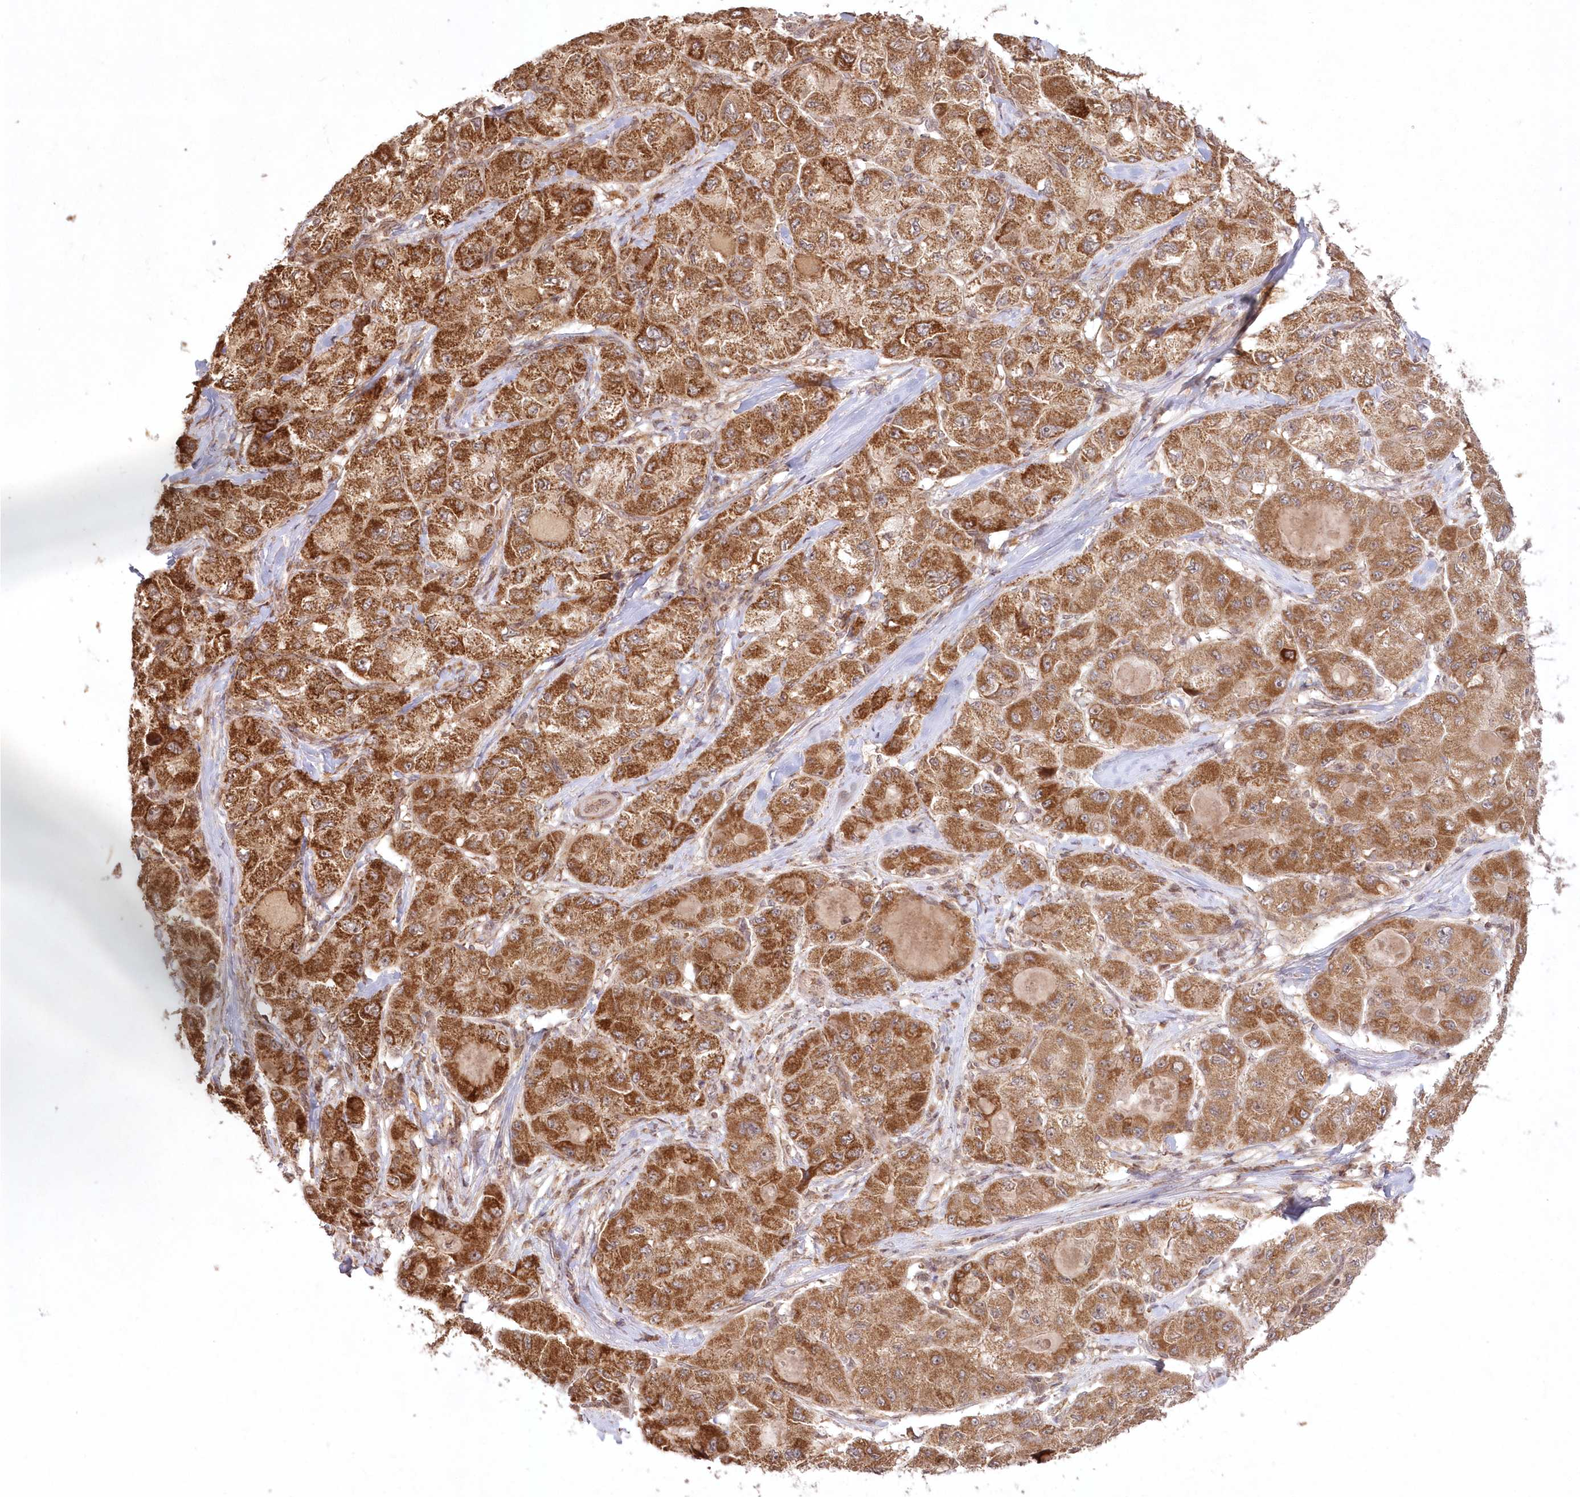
{"staining": {"intensity": "strong", "quantity": ">75%", "location": "cytoplasmic/membranous"}, "tissue": "liver cancer", "cell_type": "Tumor cells", "image_type": "cancer", "snomed": [{"axis": "morphology", "description": "Carcinoma, Hepatocellular, NOS"}, {"axis": "topography", "description": "Liver"}], "caption": "A brown stain highlights strong cytoplasmic/membranous positivity of a protein in human liver hepatocellular carcinoma tumor cells.", "gene": "LRPPRC", "patient": {"sex": "male", "age": 80}}